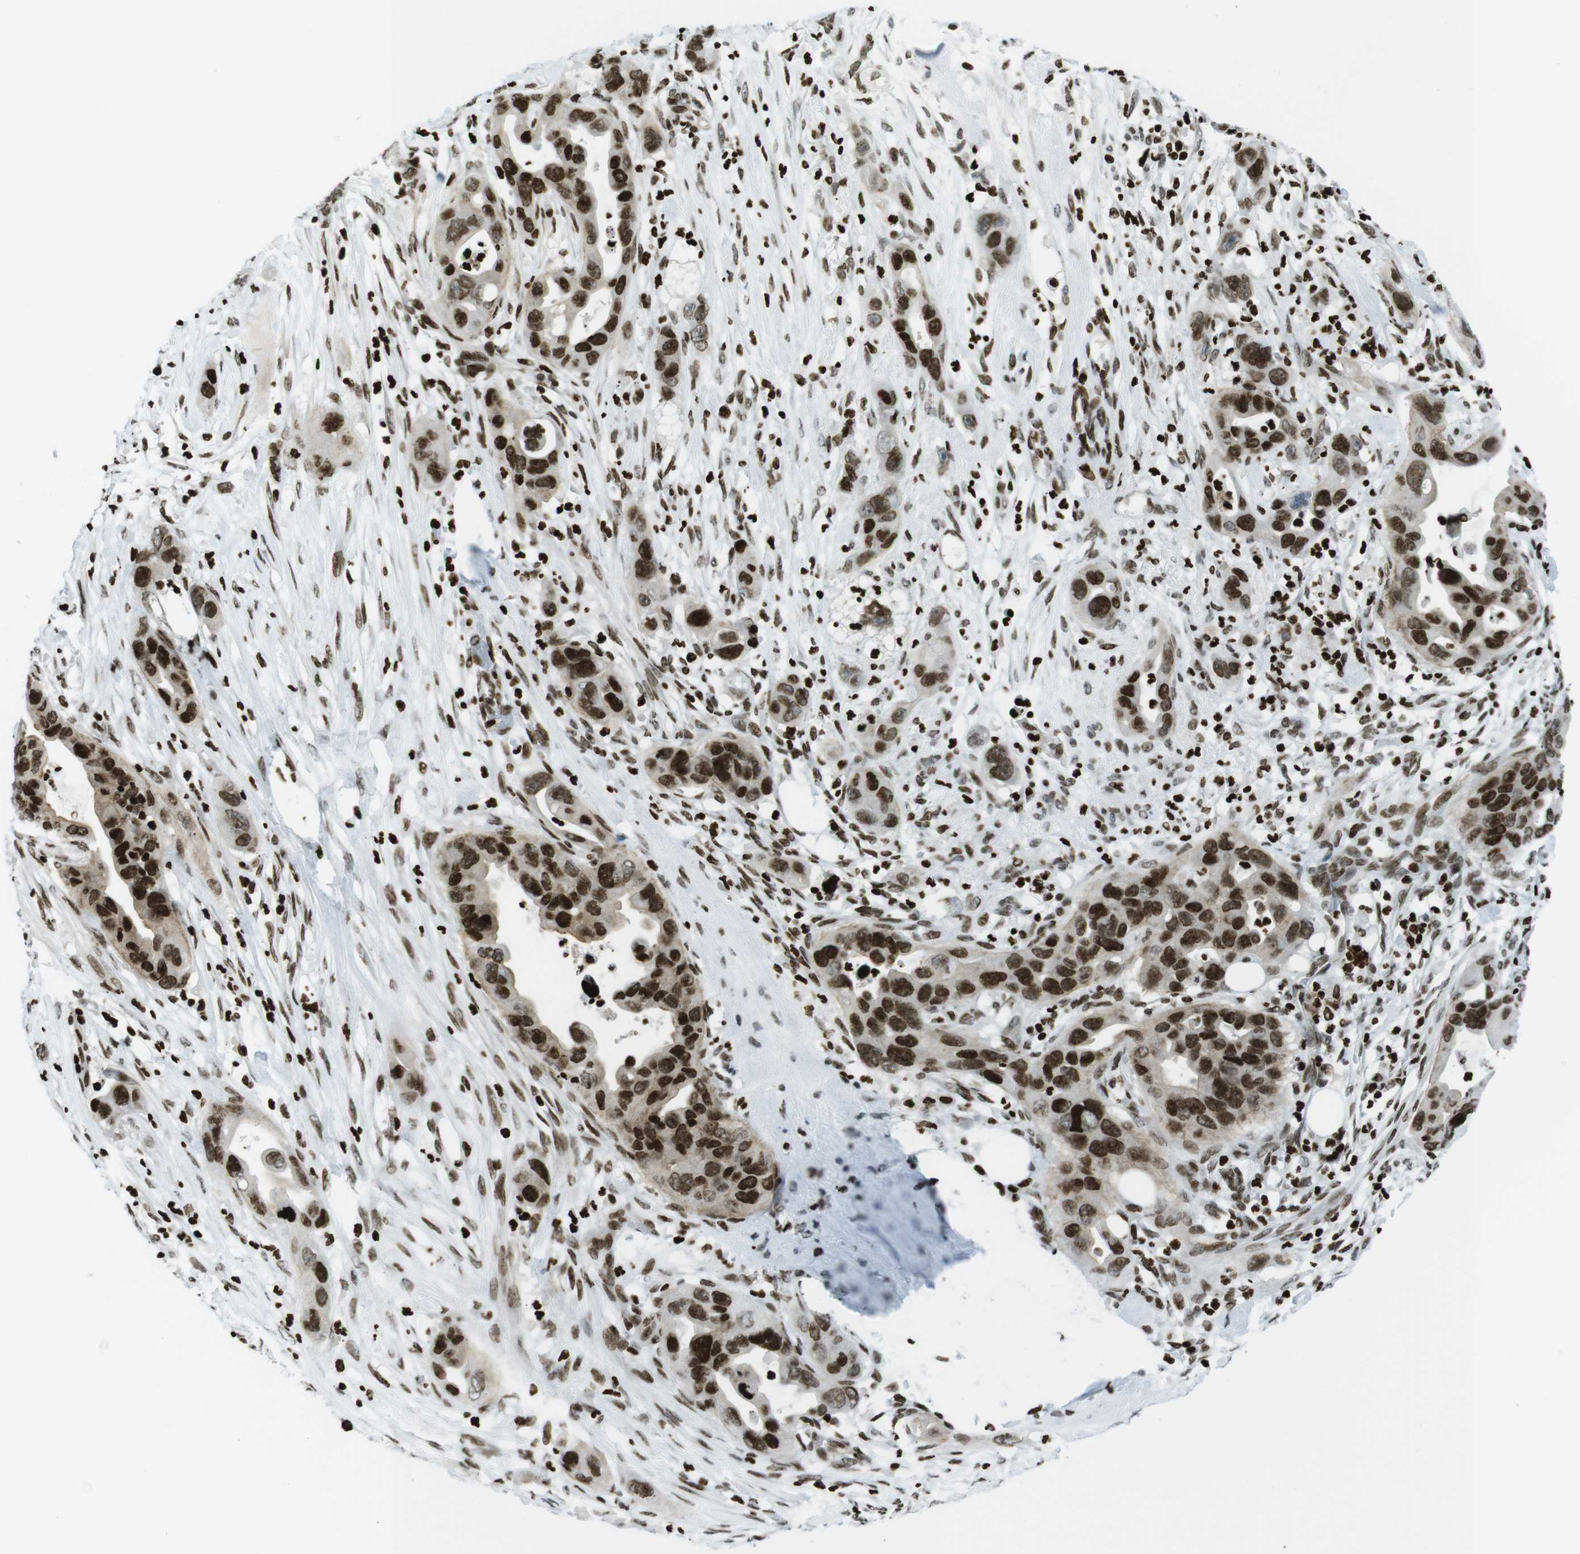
{"staining": {"intensity": "strong", "quantity": ">75%", "location": "nuclear"}, "tissue": "pancreatic cancer", "cell_type": "Tumor cells", "image_type": "cancer", "snomed": [{"axis": "morphology", "description": "Adenocarcinoma, NOS"}, {"axis": "topography", "description": "Pancreas"}], "caption": "Human adenocarcinoma (pancreatic) stained with a brown dye demonstrates strong nuclear positive staining in approximately >75% of tumor cells.", "gene": "H2AC8", "patient": {"sex": "female", "age": 71}}